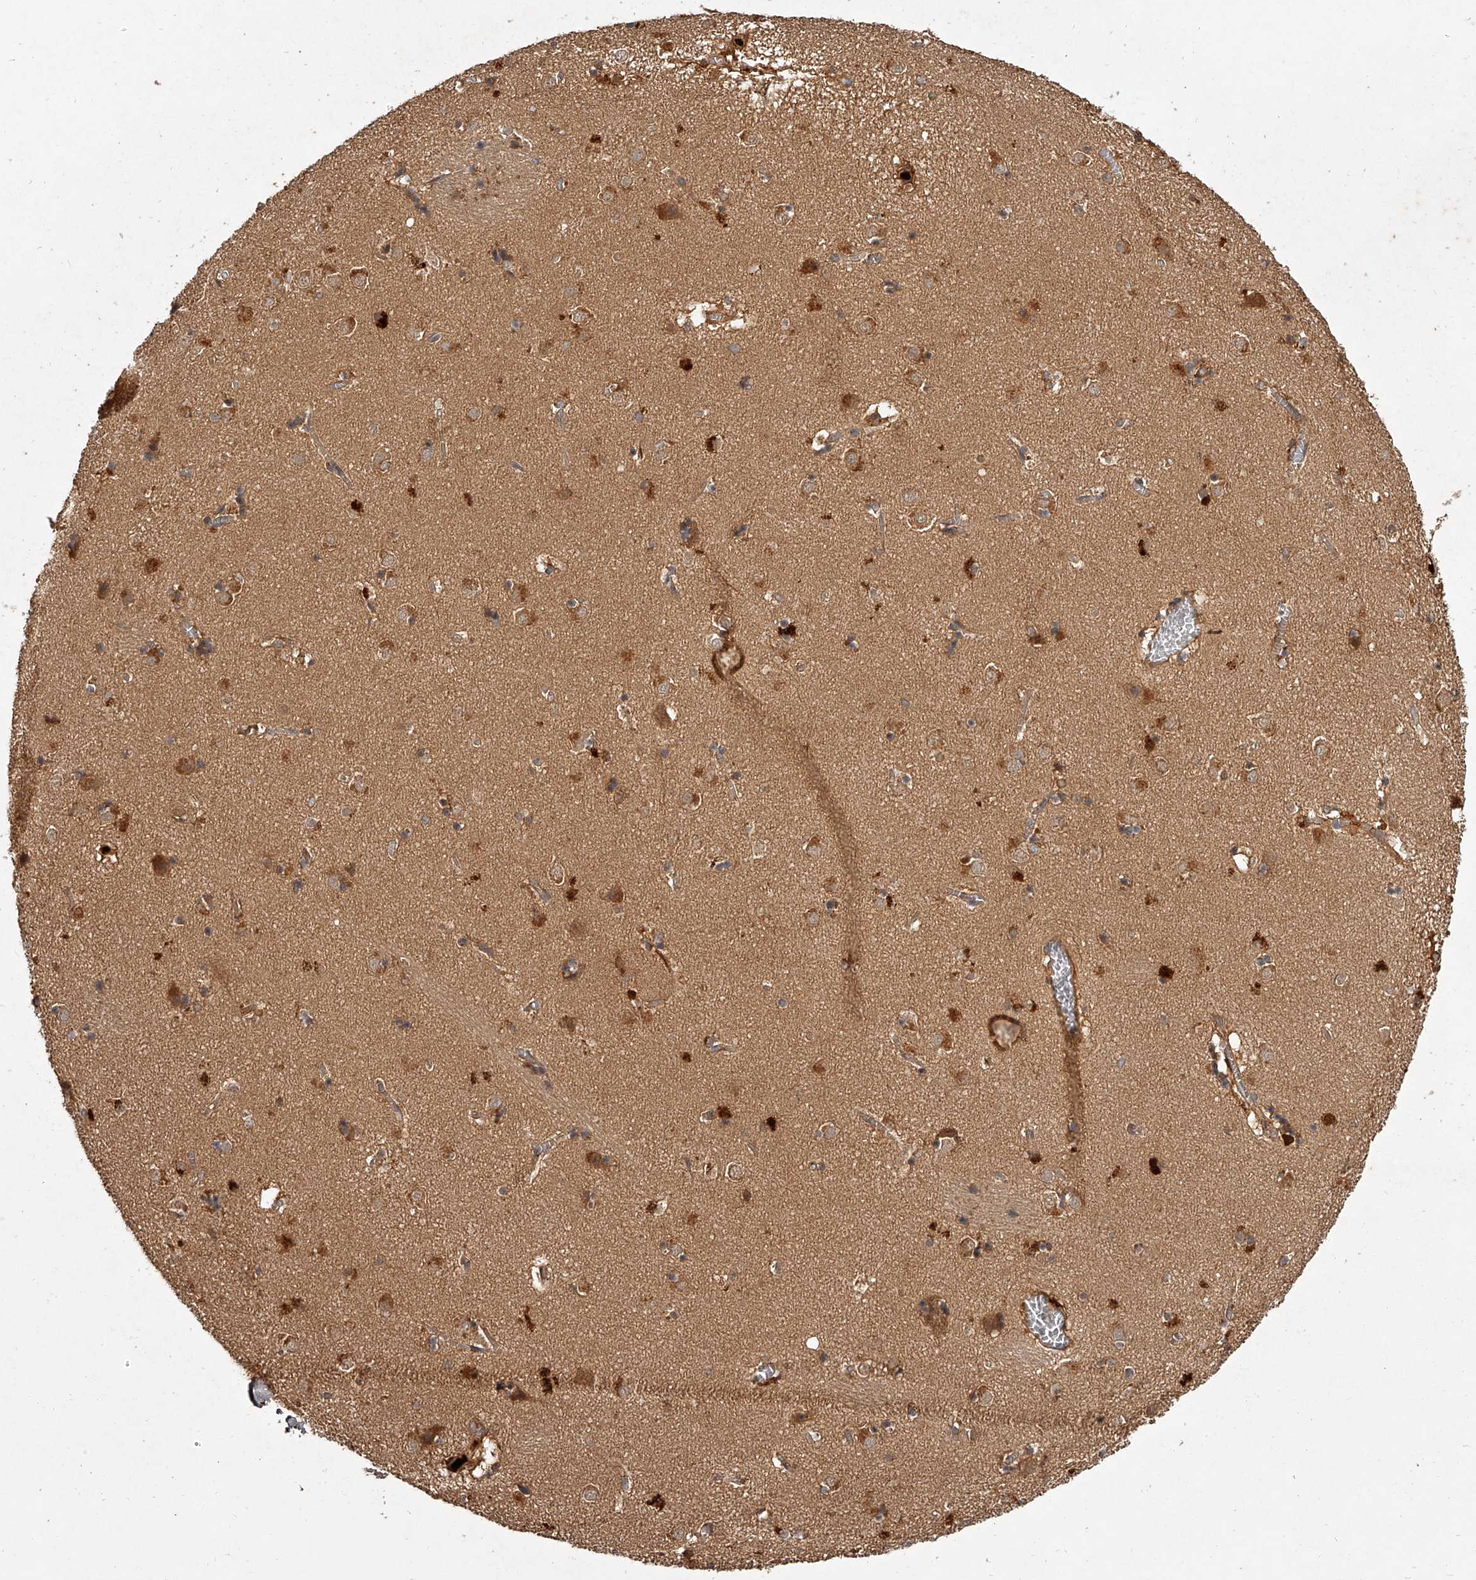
{"staining": {"intensity": "moderate", "quantity": ">75%", "location": "cytoplasmic/membranous"}, "tissue": "caudate", "cell_type": "Glial cells", "image_type": "normal", "snomed": [{"axis": "morphology", "description": "Normal tissue, NOS"}, {"axis": "topography", "description": "Lateral ventricle wall"}], "caption": "High-magnification brightfield microscopy of normal caudate stained with DAB (brown) and counterstained with hematoxylin (blue). glial cells exhibit moderate cytoplasmic/membranous staining is identified in approximately>75% of cells. The protein is shown in brown color, while the nuclei are stained blue.", "gene": "CRYZL1", "patient": {"sex": "male", "age": 70}}